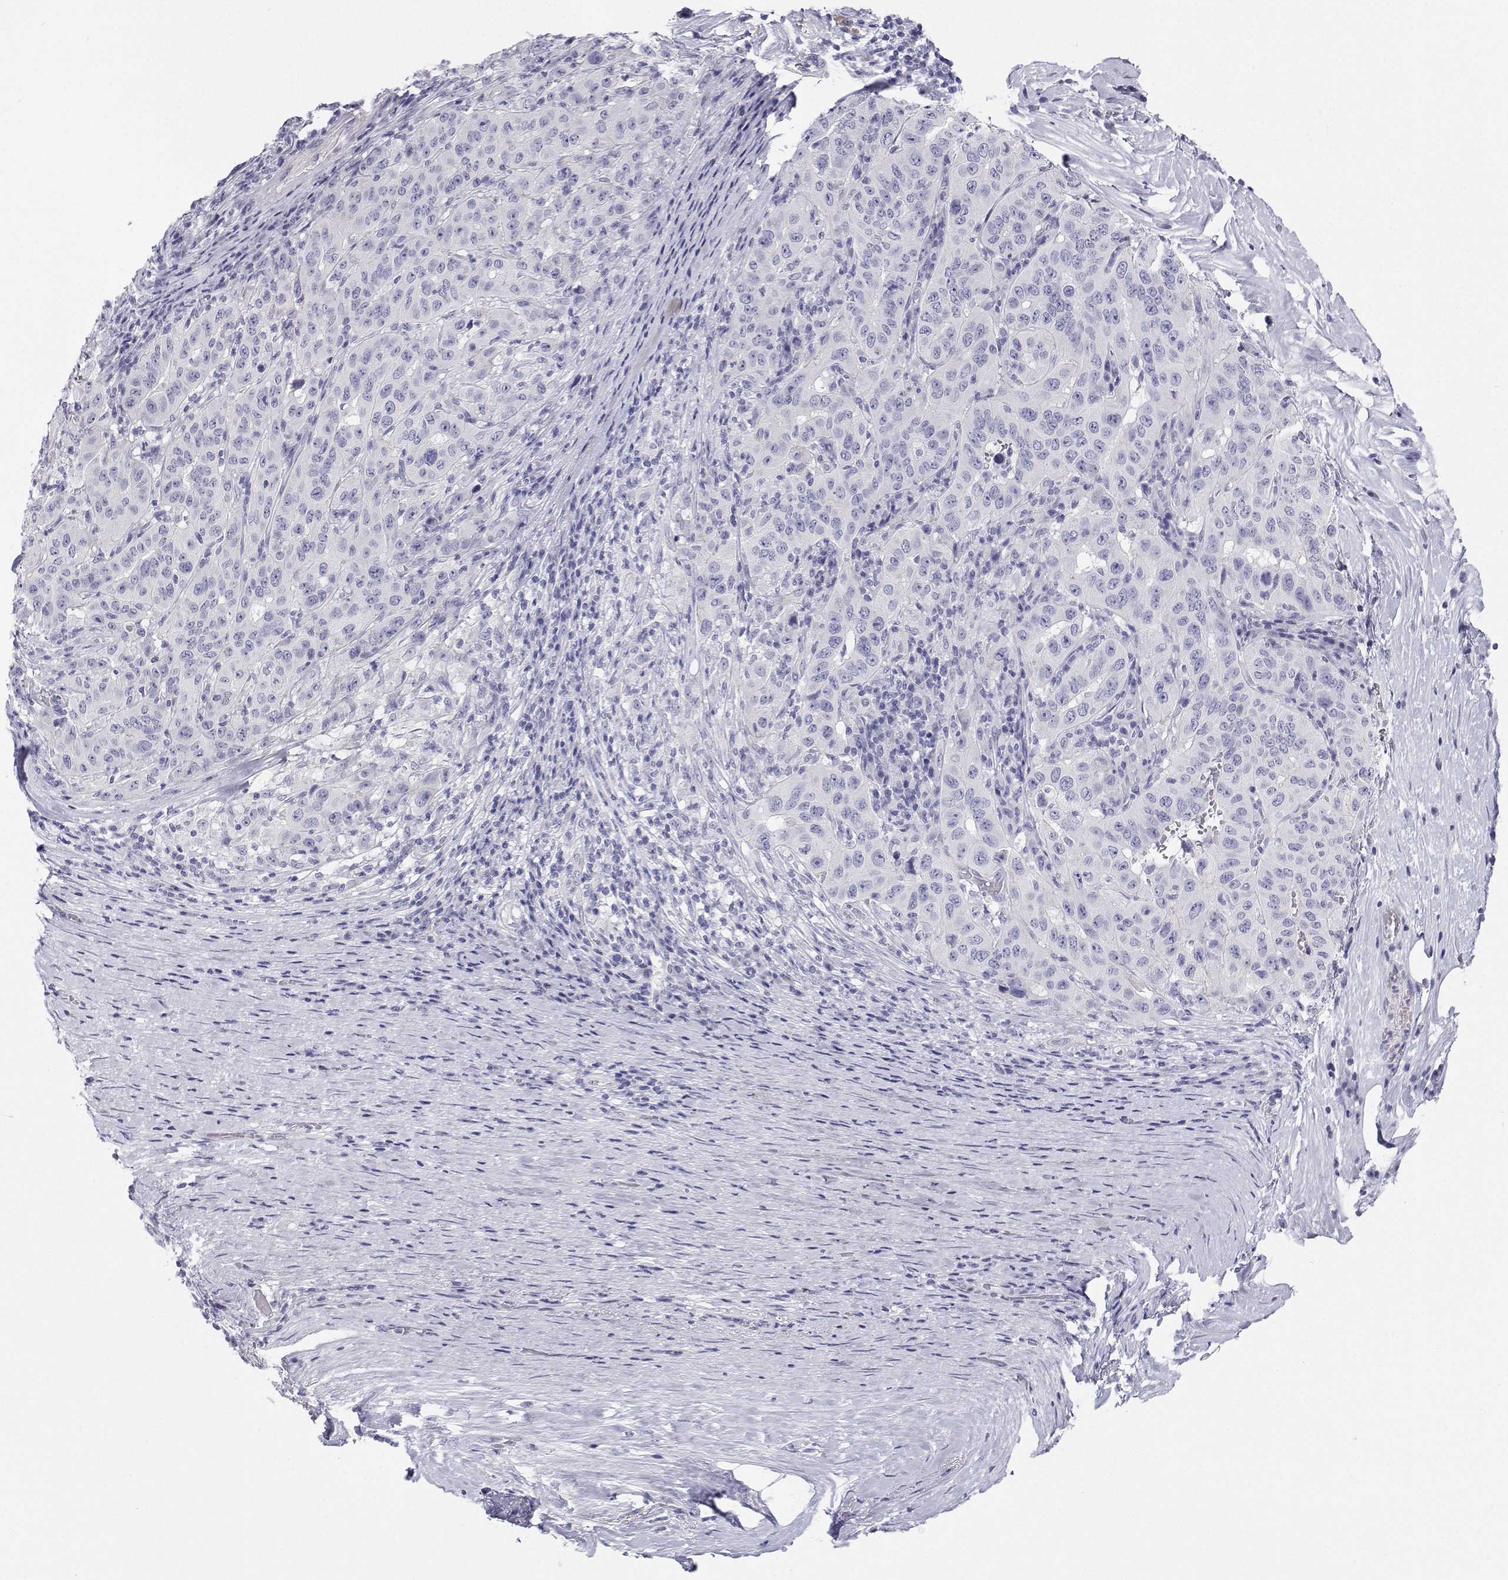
{"staining": {"intensity": "negative", "quantity": "none", "location": "none"}, "tissue": "pancreatic cancer", "cell_type": "Tumor cells", "image_type": "cancer", "snomed": [{"axis": "morphology", "description": "Adenocarcinoma, NOS"}, {"axis": "topography", "description": "Pancreas"}], "caption": "Protein analysis of pancreatic adenocarcinoma exhibits no significant expression in tumor cells.", "gene": "BHMT", "patient": {"sex": "male", "age": 63}}